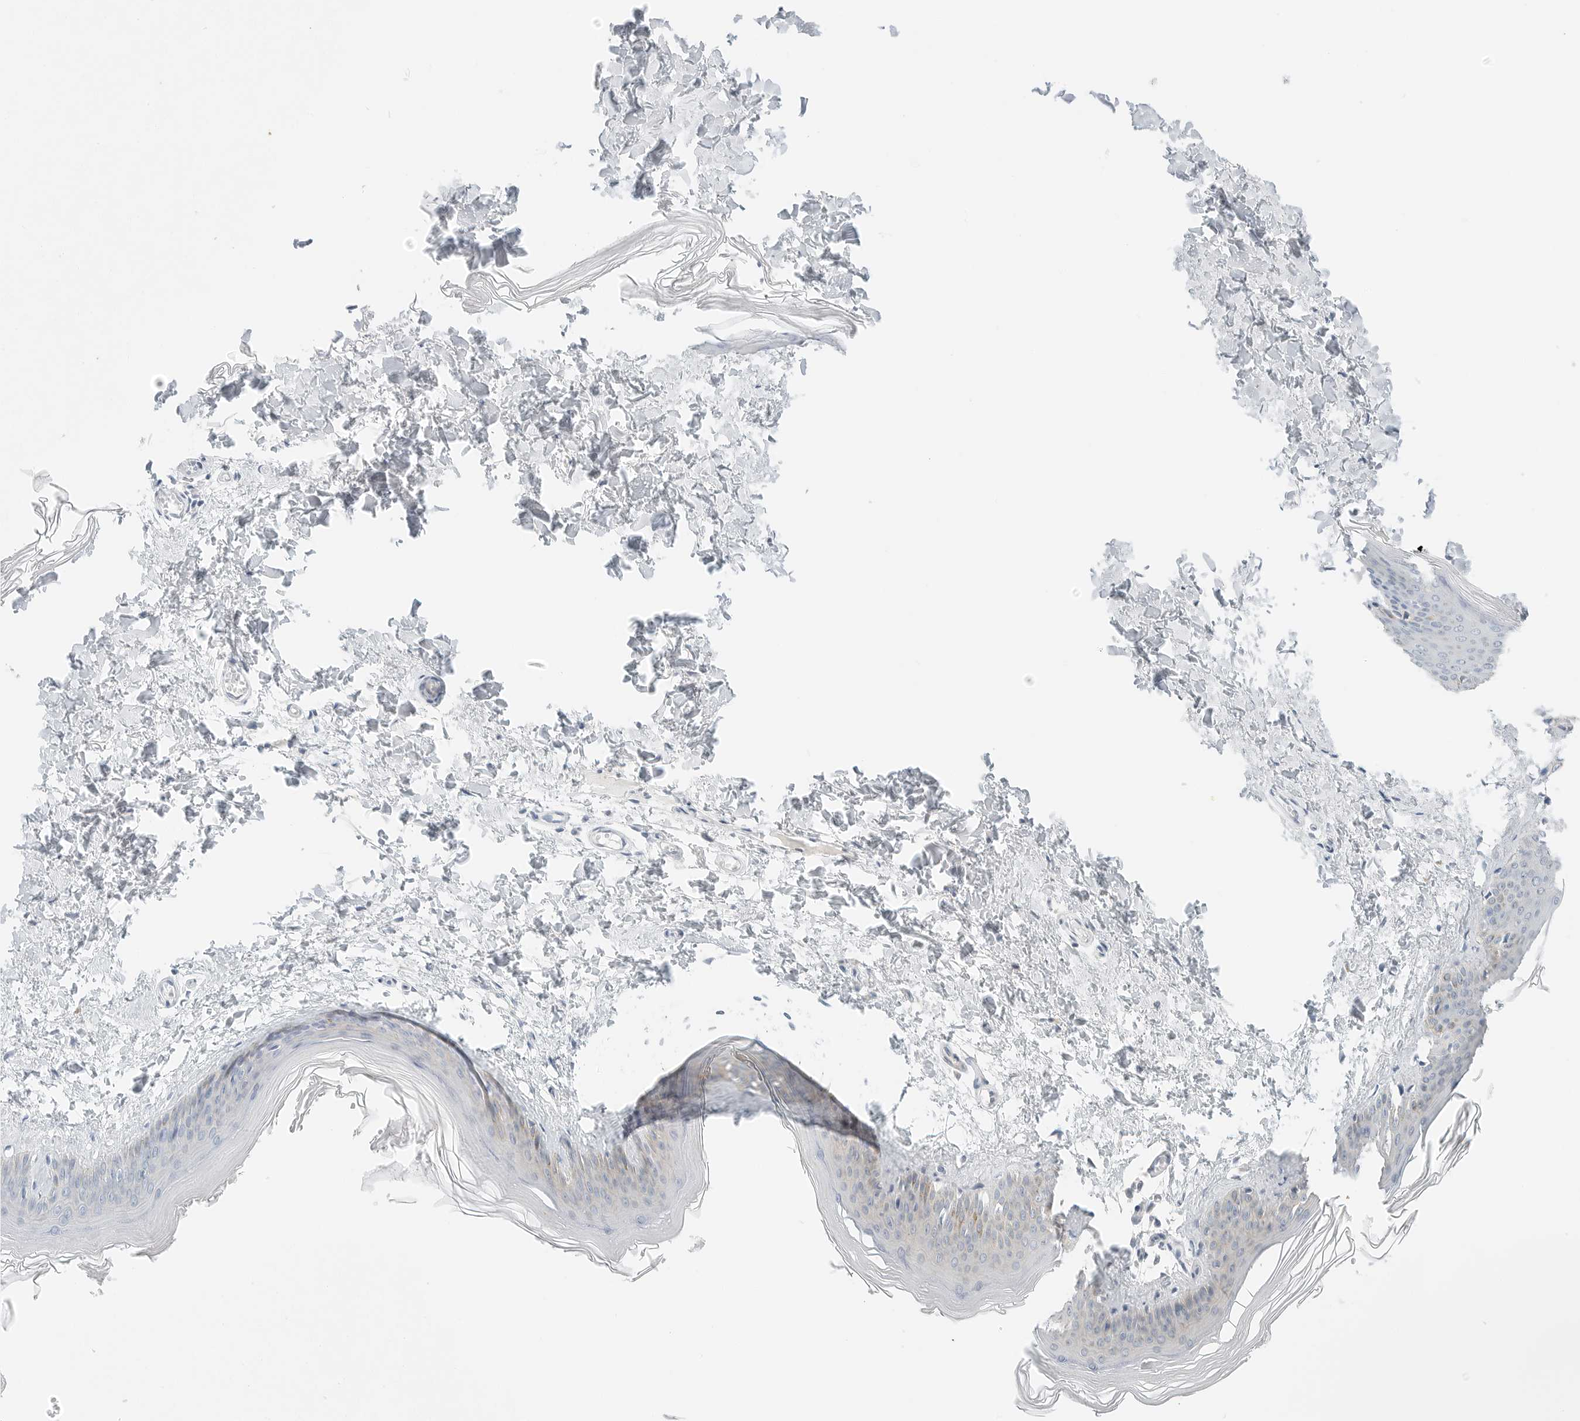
{"staining": {"intensity": "negative", "quantity": "none", "location": "none"}, "tissue": "skin", "cell_type": "Fibroblasts", "image_type": "normal", "snomed": [{"axis": "morphology", "description": "Normal tissue, NOS"}, {"axis": "topography", "description": "Skin"}], "caption": "Immunohistochemical staining of normal human skin shows no significant expression in fibroblasts.", "gene": "IQCC", "patient": {"sex": "female", "age": 27}}